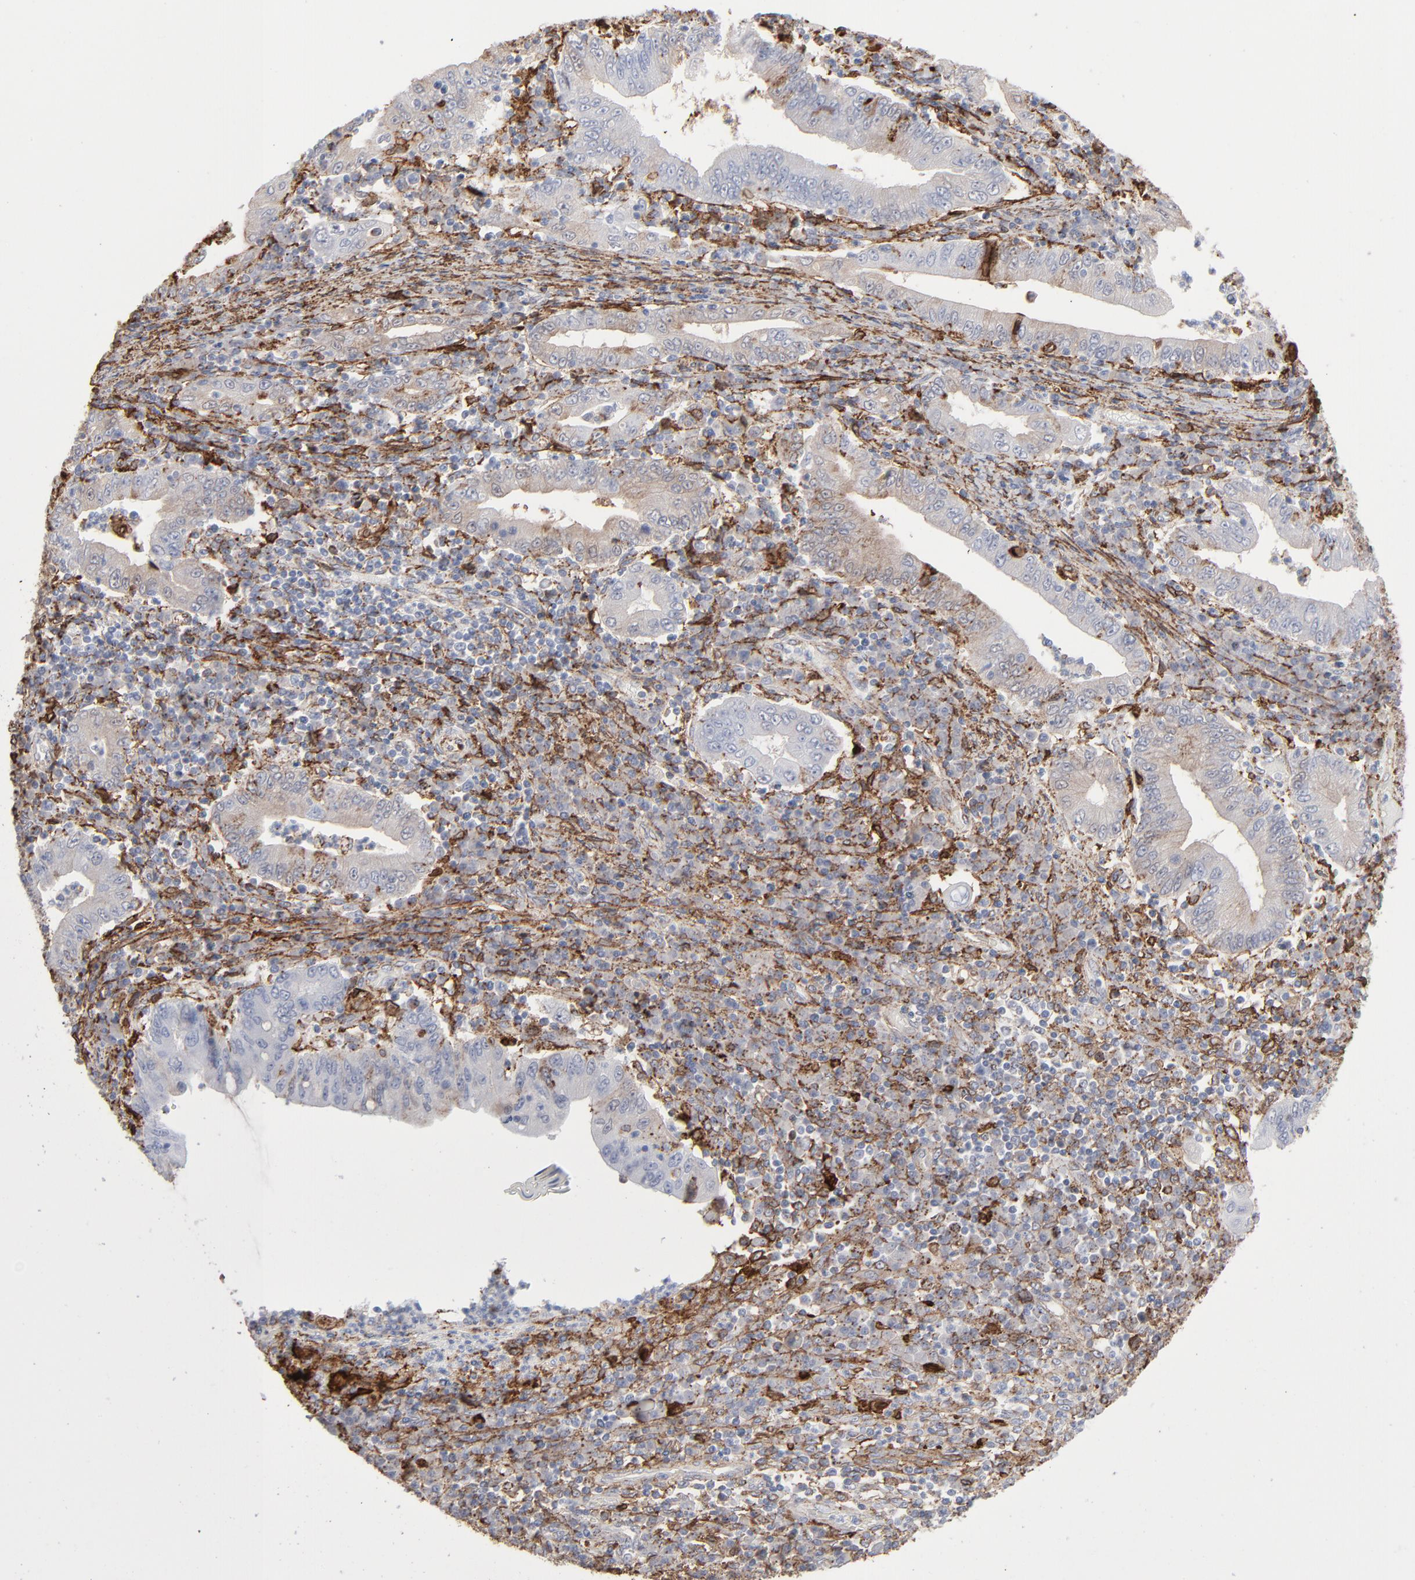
{"staining": {"intensity": "moderate", "quantity": "<25%", "location": "cytoplasmic/membranous"}, "tissue": "stomach cancer", "cell_type": "Tumor cells", "image_type": "cancer", "snomed": [{"axis": "morphology", "description": "Normal tissue, NOS"}, {"axis": "morphology", "description": "Adenocarcinoma, NOS"}, {"axis": "topography", "description": "Esophagus"}, {"axis": "topography", "description": "Stomach, upper"}, {"axis": "topography", "description": "Peripheral nerve tissue"}], "caption": "Immunohistochemistry (DAB) staining of stomach cancer exhibits moderate cytoplasmic/membranous protein positivity in approximately <25% of tumor cells.", "gene": "ANXA5", "patient": {"sex": "male", "age": 62}}